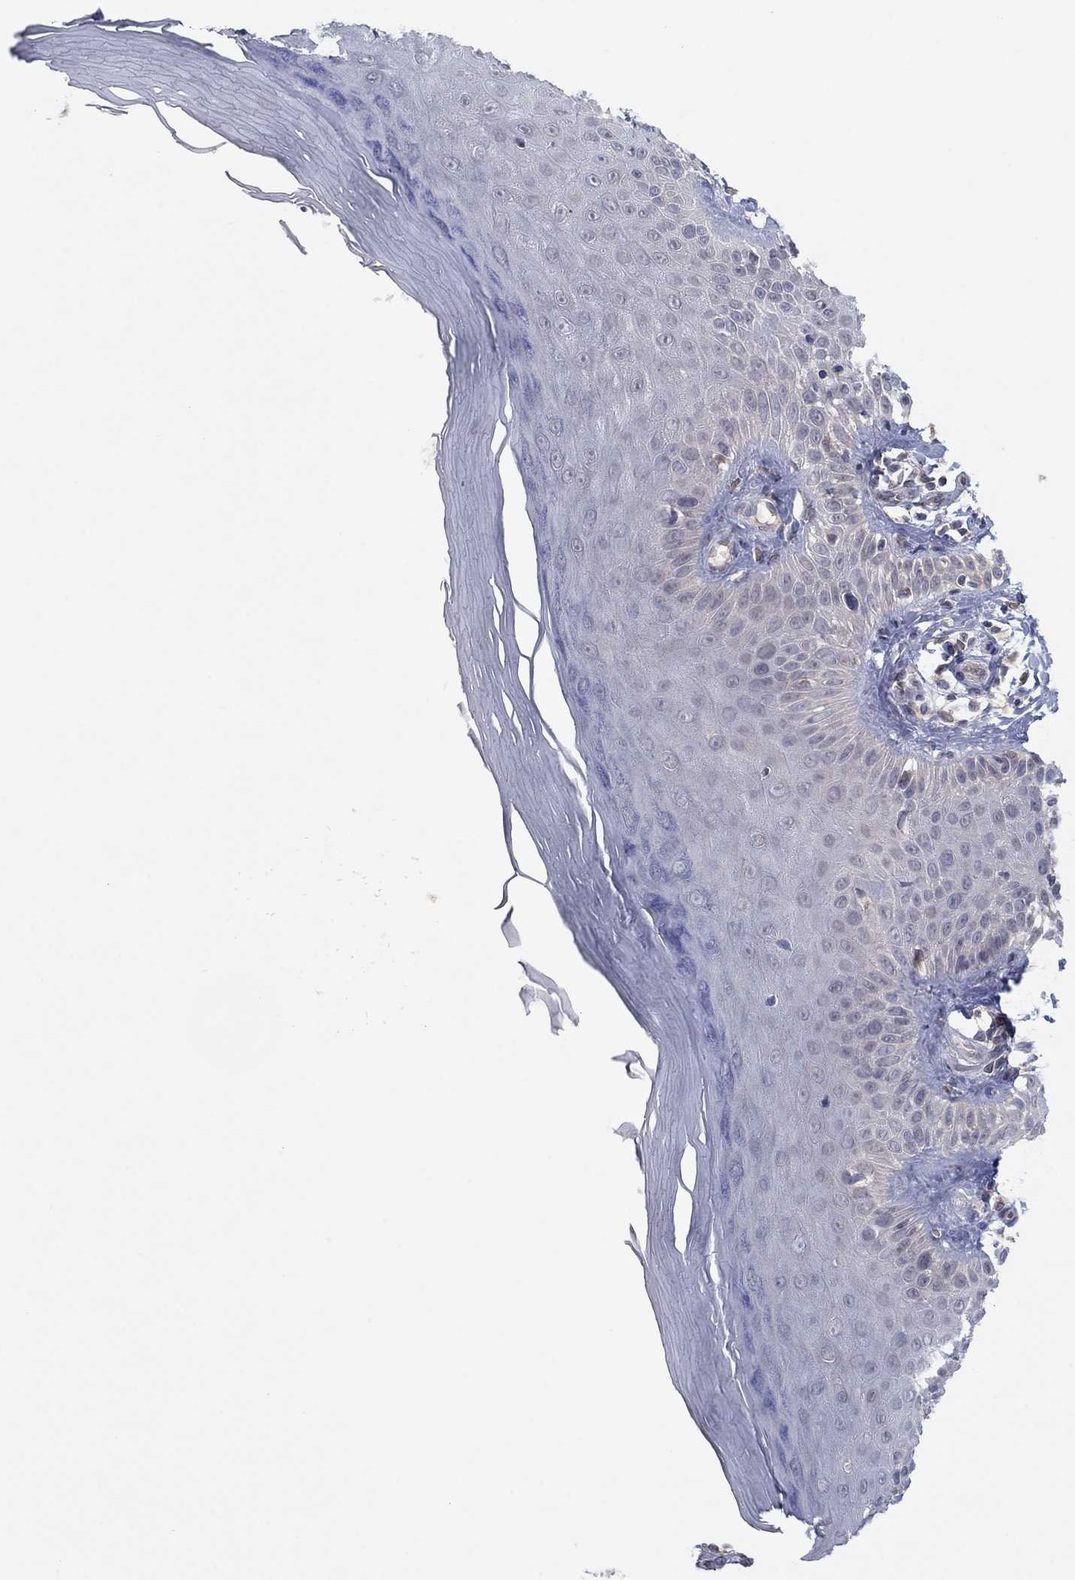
{"staining": {"intensity": "negative", "quantity": "none", "location": "none"}, "tissue": "skin", "cell_type": "Fibroblasts", "image_type": "normal", "snomed": [{"axis": "morphology", "description": "Normal tissue, NOS"}, {"axis": "morphology", "description": "Inflammation, NOS"}, {"axis": "morphology", "description": "Fibrosis, NOS"}, {"axis": "topography", "description": "Skin"}], "caption": "Histopathology image shows no significant protein positivity in fibroblasts of unremarkable skin. The staining is performed using DAB brown chromogen with nuclei counter-stained in using hematoxylin.", "gene": "GRHPR", "patient": {"sex": "male", "age": 71}}